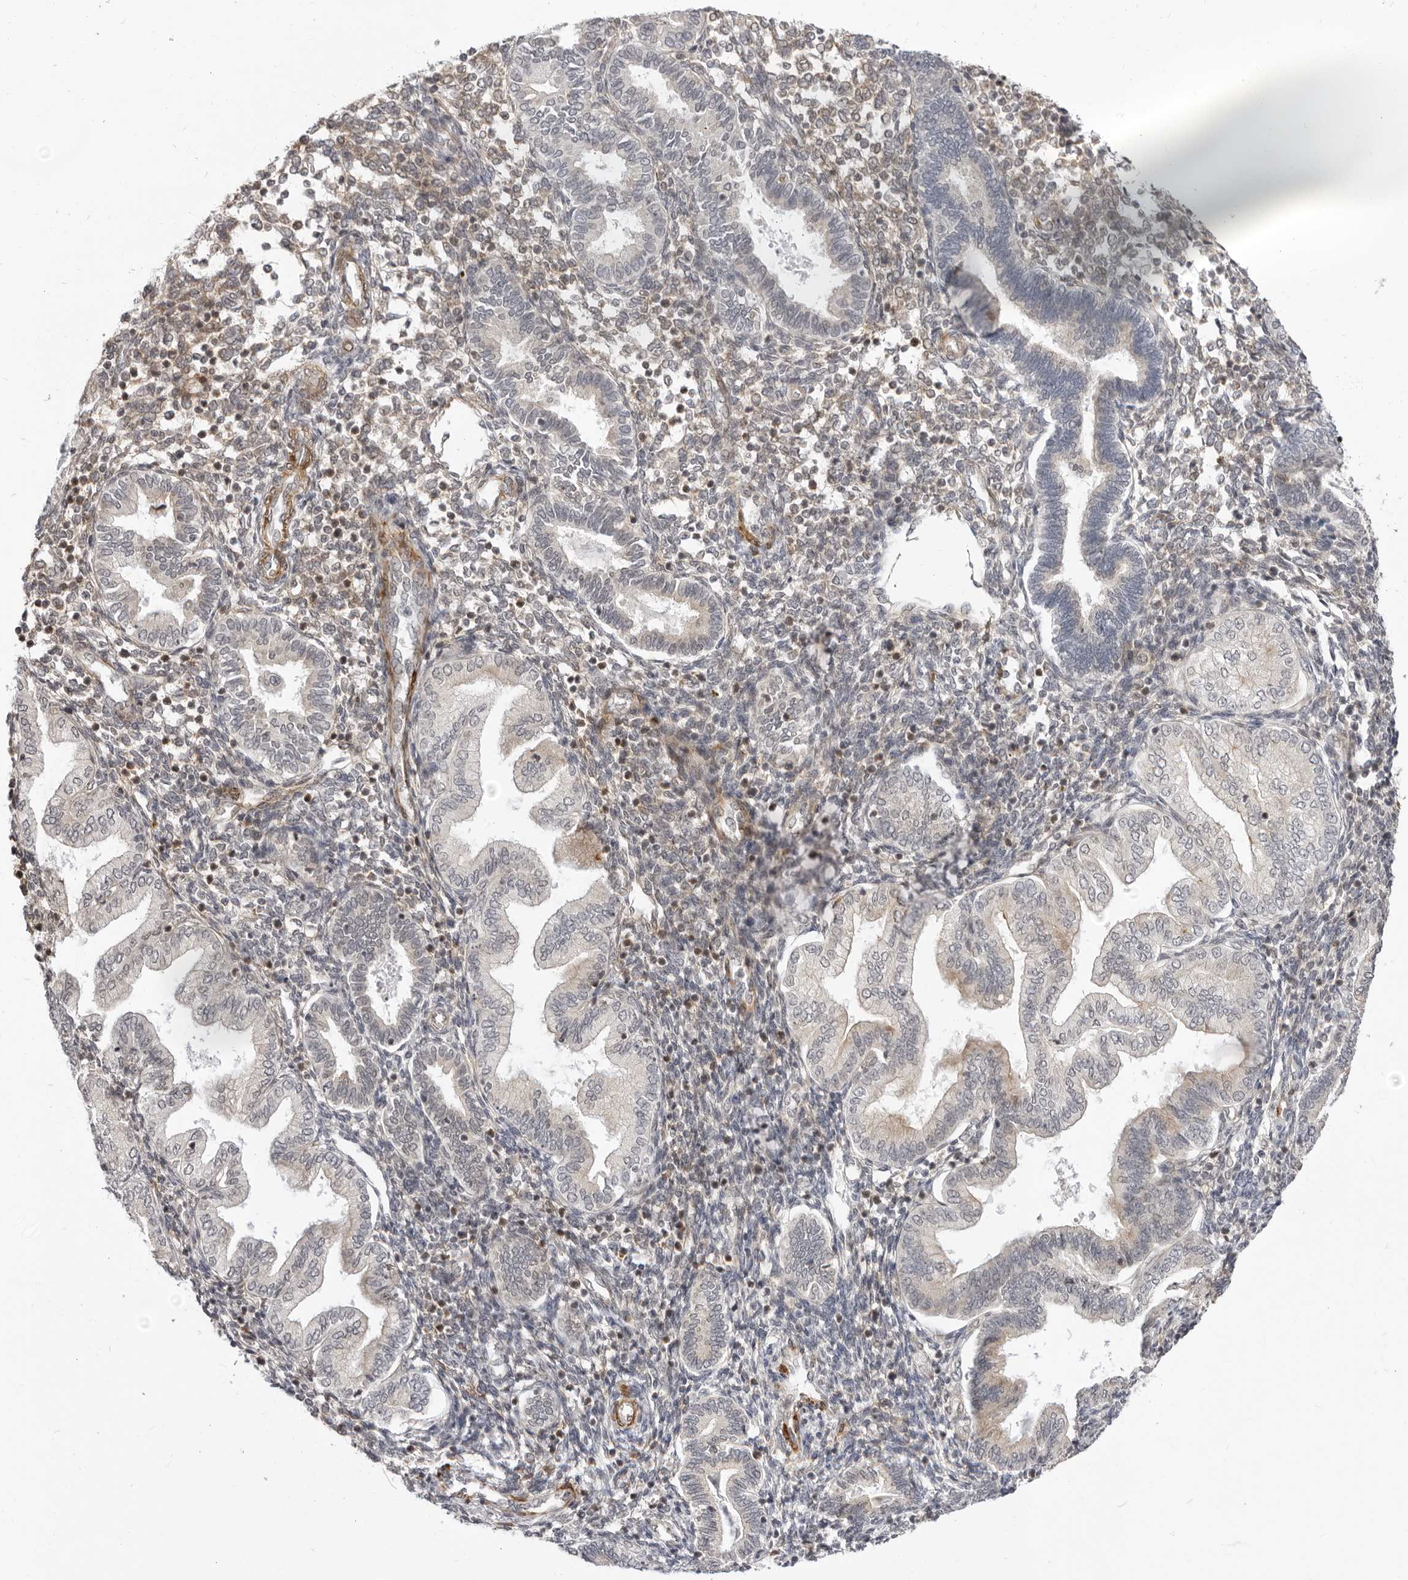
{"staining": {"intensity": "weak", "quantity": "<25%", "location": "cytoplasmic/membranous"}, "tissue": "endometrium", "cell_type": "Cells in endometrial stroma", "image_type": "normal", "snomed": [{"axis": "morphology", "description": "Normal tissue, NOS"}, {"axis": "topography", "description": "Endometrium"}], "caption": "The IHC micrograph has no significant expression in cells in endometrial stroma of endometrium. The staining was performed using DAB (3,3'-diaminobenzidine) to visualize the protein expression in brown, while the nuclei were stained in blue with hematoxylin (Magnification: 20x).", "gene": "SRGAP2", "patient": {"sex": "female", "age": 53}}